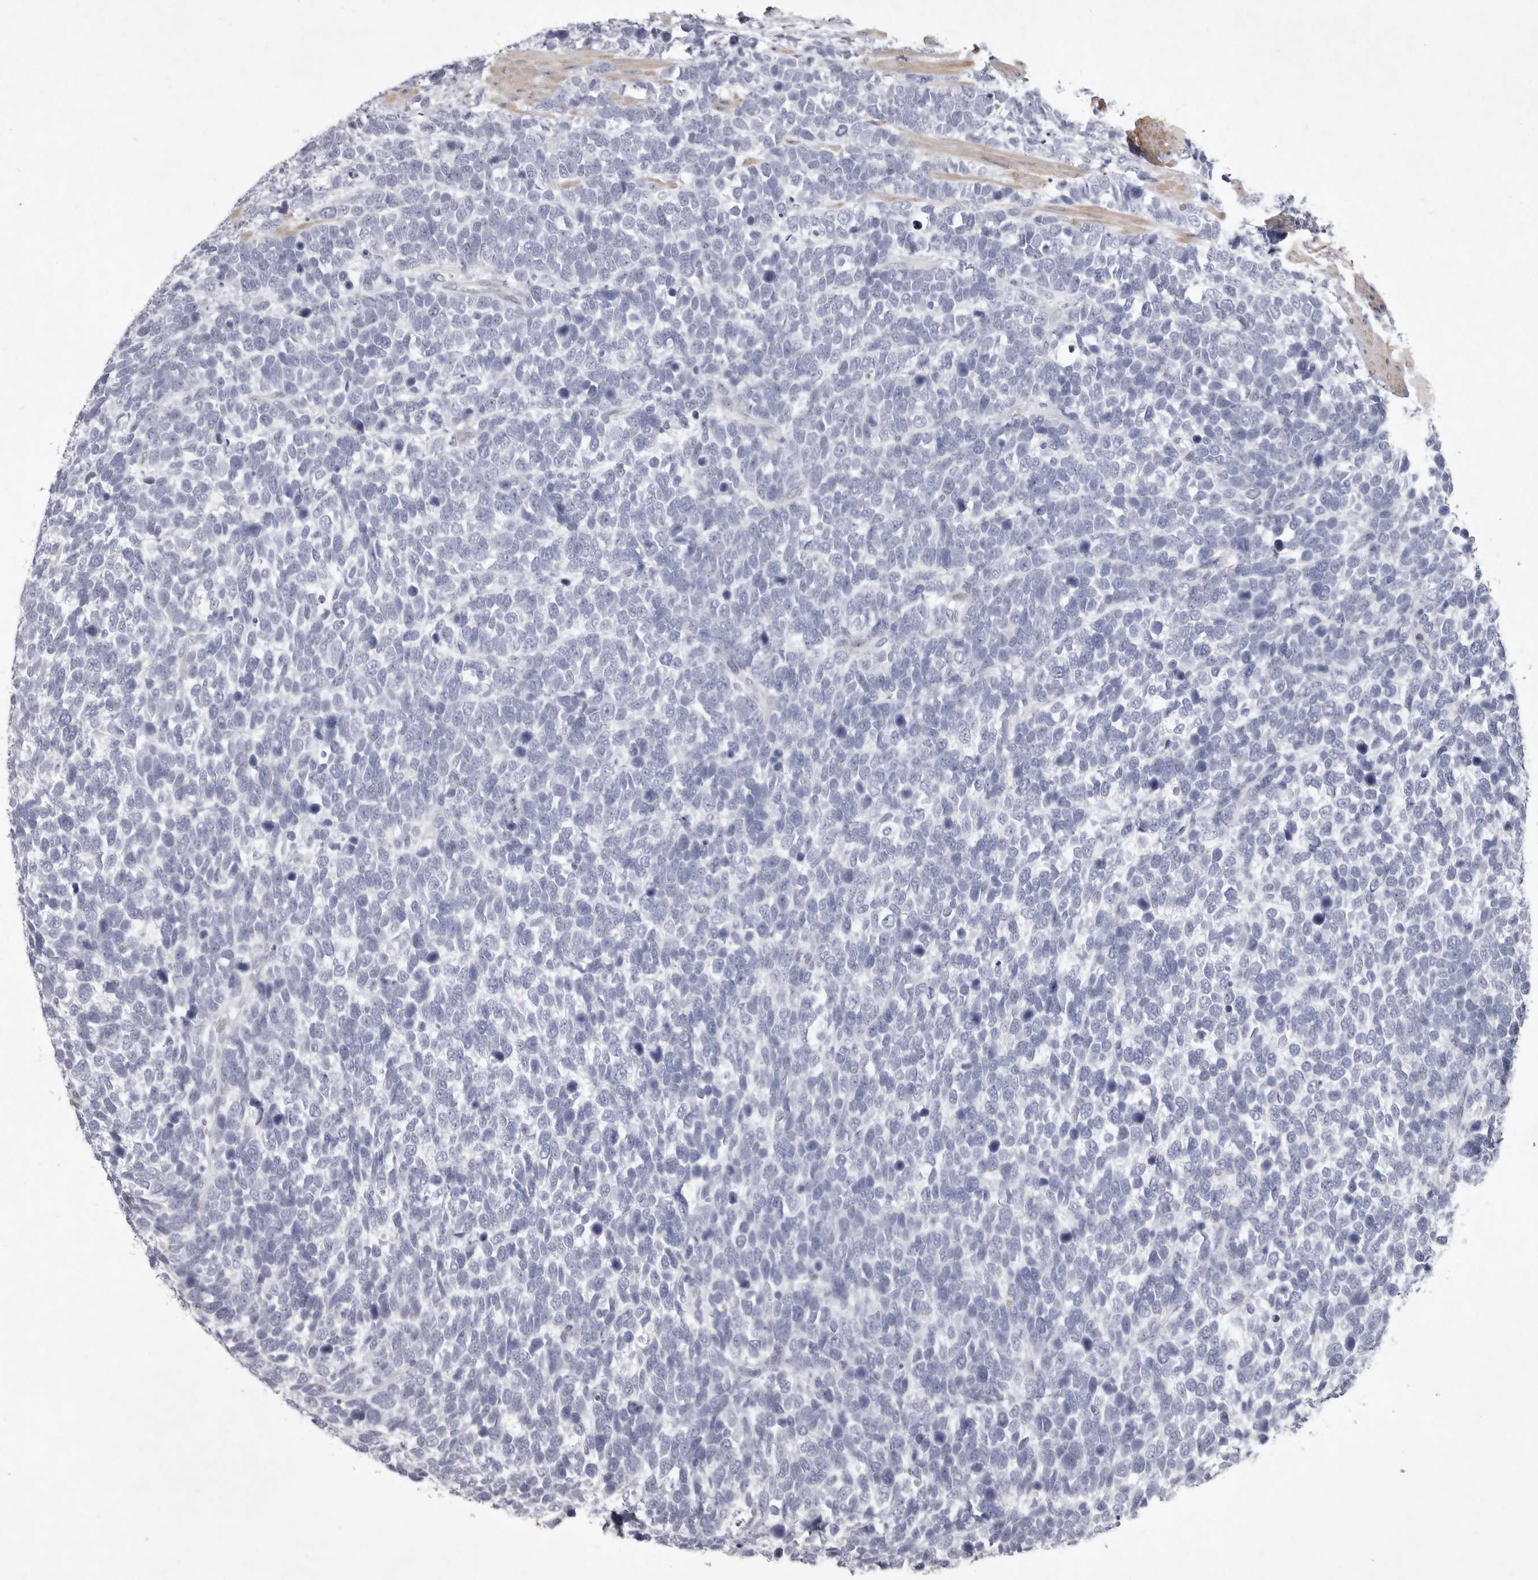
{"staining": {"intensity": "negative", "quantity": "none", "location": "none"}, "tissue": "urothelial cancer", "cell_type": "Tumor cells", "image_type": "cancer", "snomed": [{"axis": "morphology", "description": "Urothelial carcinoma, High grade"}, {"axis": "topography", "description": "Urinary bladder"}], "caption": "Tumor cells show no significant staining in high-grade urothelial carcinoma. (DAB IHC, high magnification).", "gene": "NKAIN4", "patient": {"sex": "female", "age": 82}}